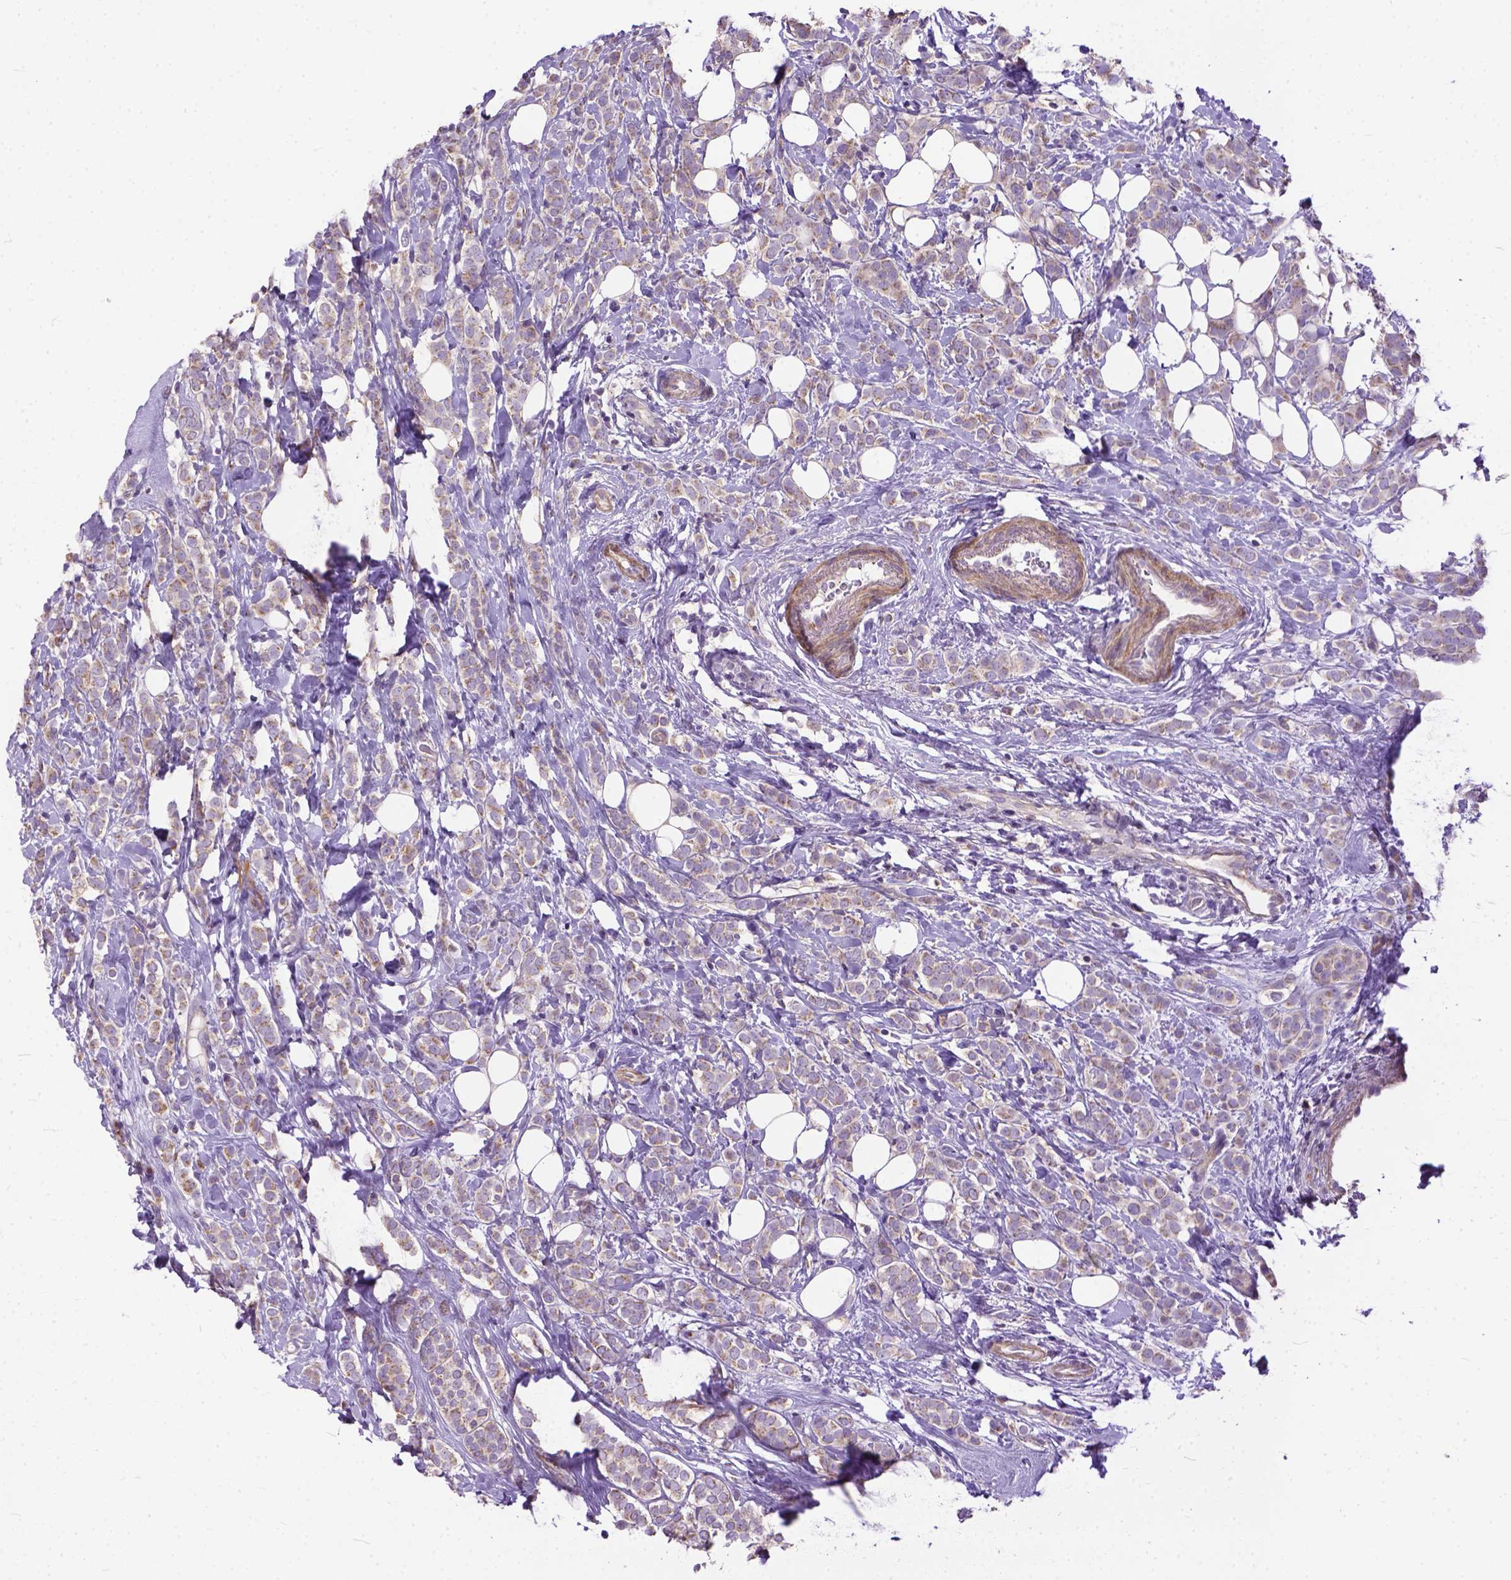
{"staining": {"intensity": "weak", "quantity": ">75%", "location": "cytoplasmic/membranous"}, "tissue": "breast cancer", "cell_type": "Tumor cells", "image_type": "cancer", "snomed": [{"axis": "morphology", "description": "Lobular carcinoma"}, {"axis": "topography", "description": "Breast"}], "caption": "This is an image of immunohistochemistry (IHC) staining of lobular carcinoma (breast), which shows weak expression in the cytoplasmic/membranous of tumor cells.", "gene": "BANF2", "patient": {"sex": "female", "age": 49}}